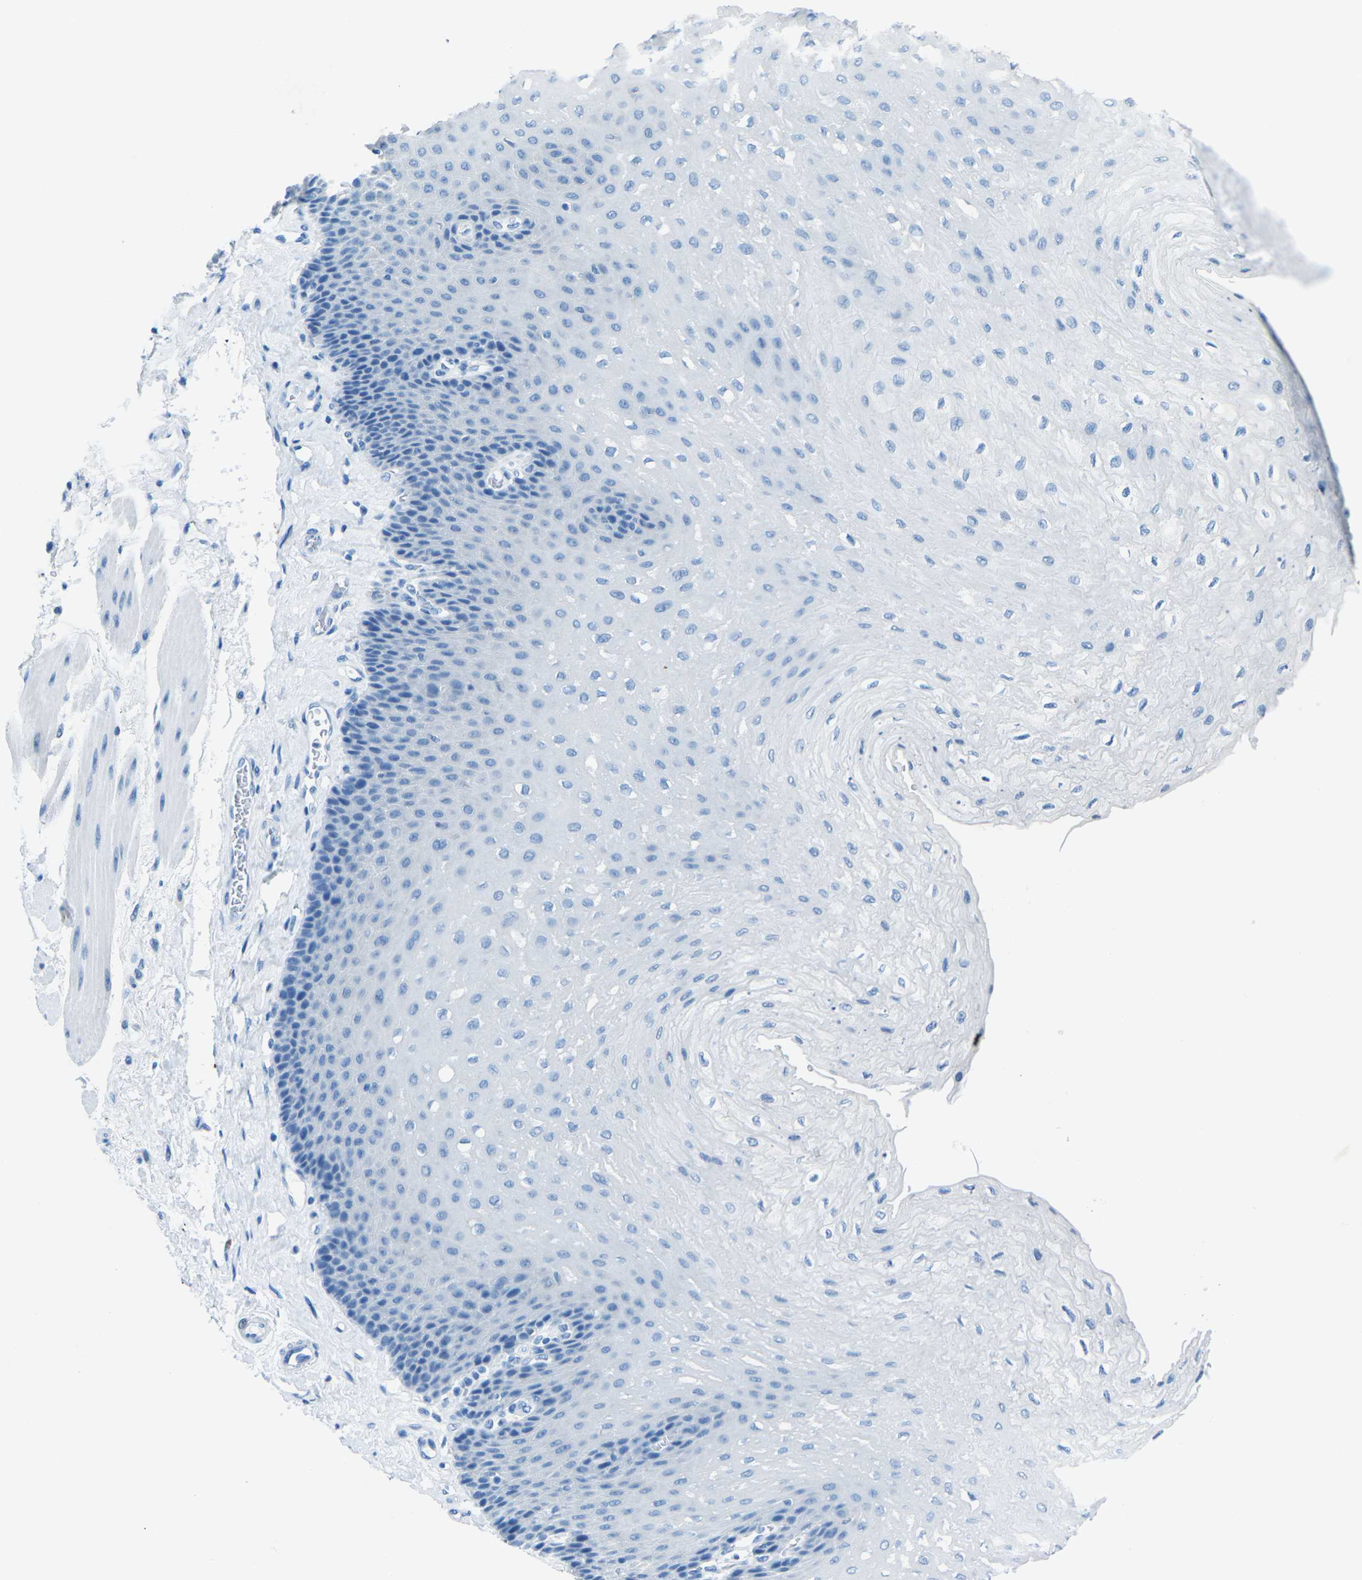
{"staining": {"intensity": "negative", "quantity": "none", "location": "none"}, "tissue": "esophagus", "cell_type": "Squamous epithelial cells", "image_type": "normal", "snomed": [{"axis": "morphology", "description": "Normal tissue, NOS"}, {"axis": "topography", "description": "Esophagus"}], "caption": "Photomicrograph shows no significant protein staining in squamous epithelial cells of benign esophagus. The staining was performed using DAB to visualize the protein expression in brown, while the nuclei were stained in blue with hematoxylin (Magnification: 20x).", "gene": "MYH8", "patient": {"sex": "female", "age": 72}}